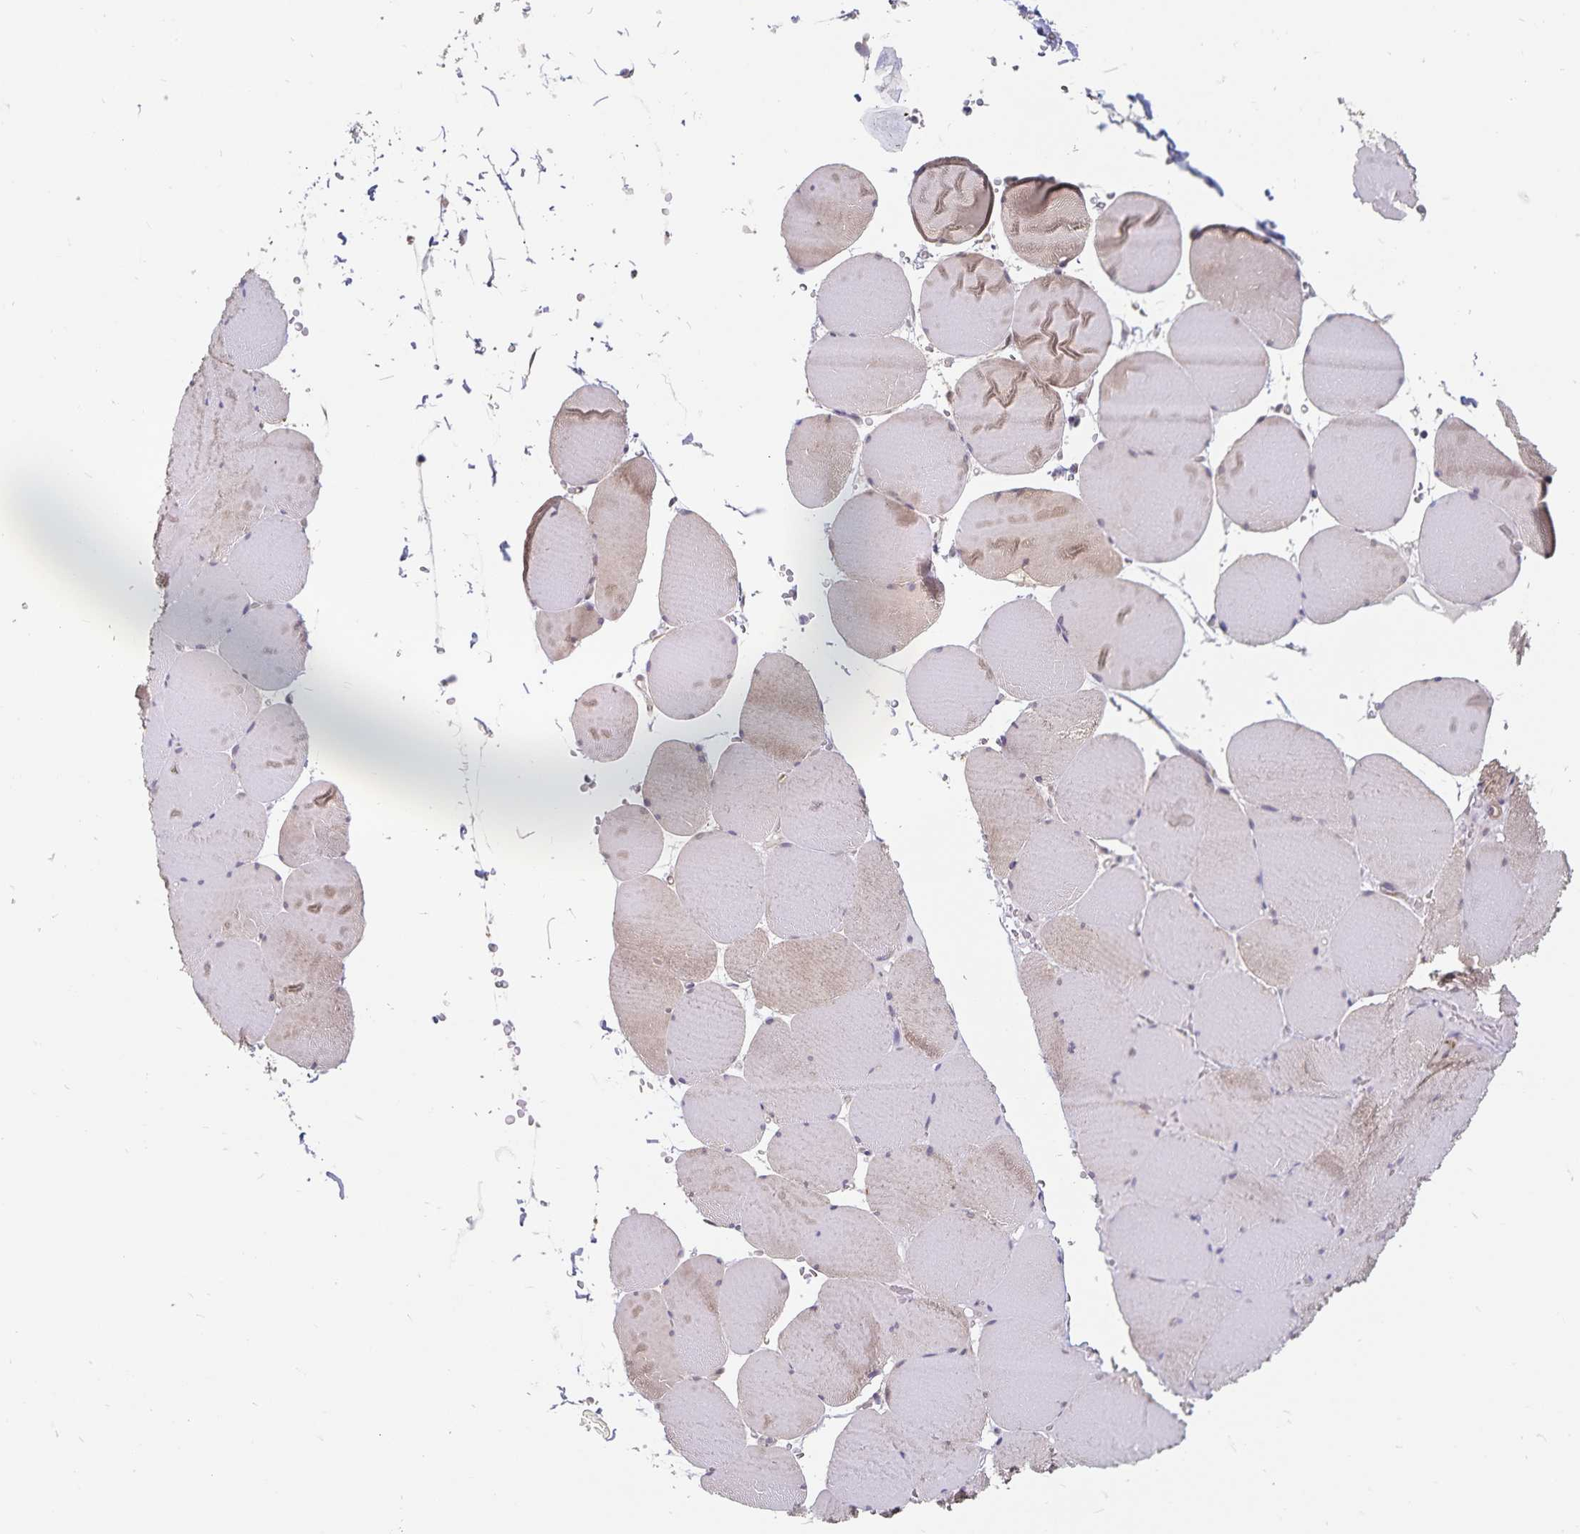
{"staining": {"intensity": "weak", "quantity": "<25%", "location": "cytoplasmic/membranous"}, "tissue": "skeletal muscle", "cell_type": "Myocytes", "image_type": "normal", "snomed": [{"axis": "morphology", "description": "Normal tissue, NOS"}, {"axis": "topography", "description": "Skeletal muscle"}, {"axis": "topography", "description": "Head-Neck"}], "caption": "This image is of normal skeletal muscle stained with IHC to label a protein in brown with the nuclei are counter-stained blue. There is no positivity in myocytes. (Brightfield microscopy of DAB (3,3'-diaminobenzidine) IHC at high magnification).", "gene": "BAG6", "patient": {"sex": "male", "age": 66}}